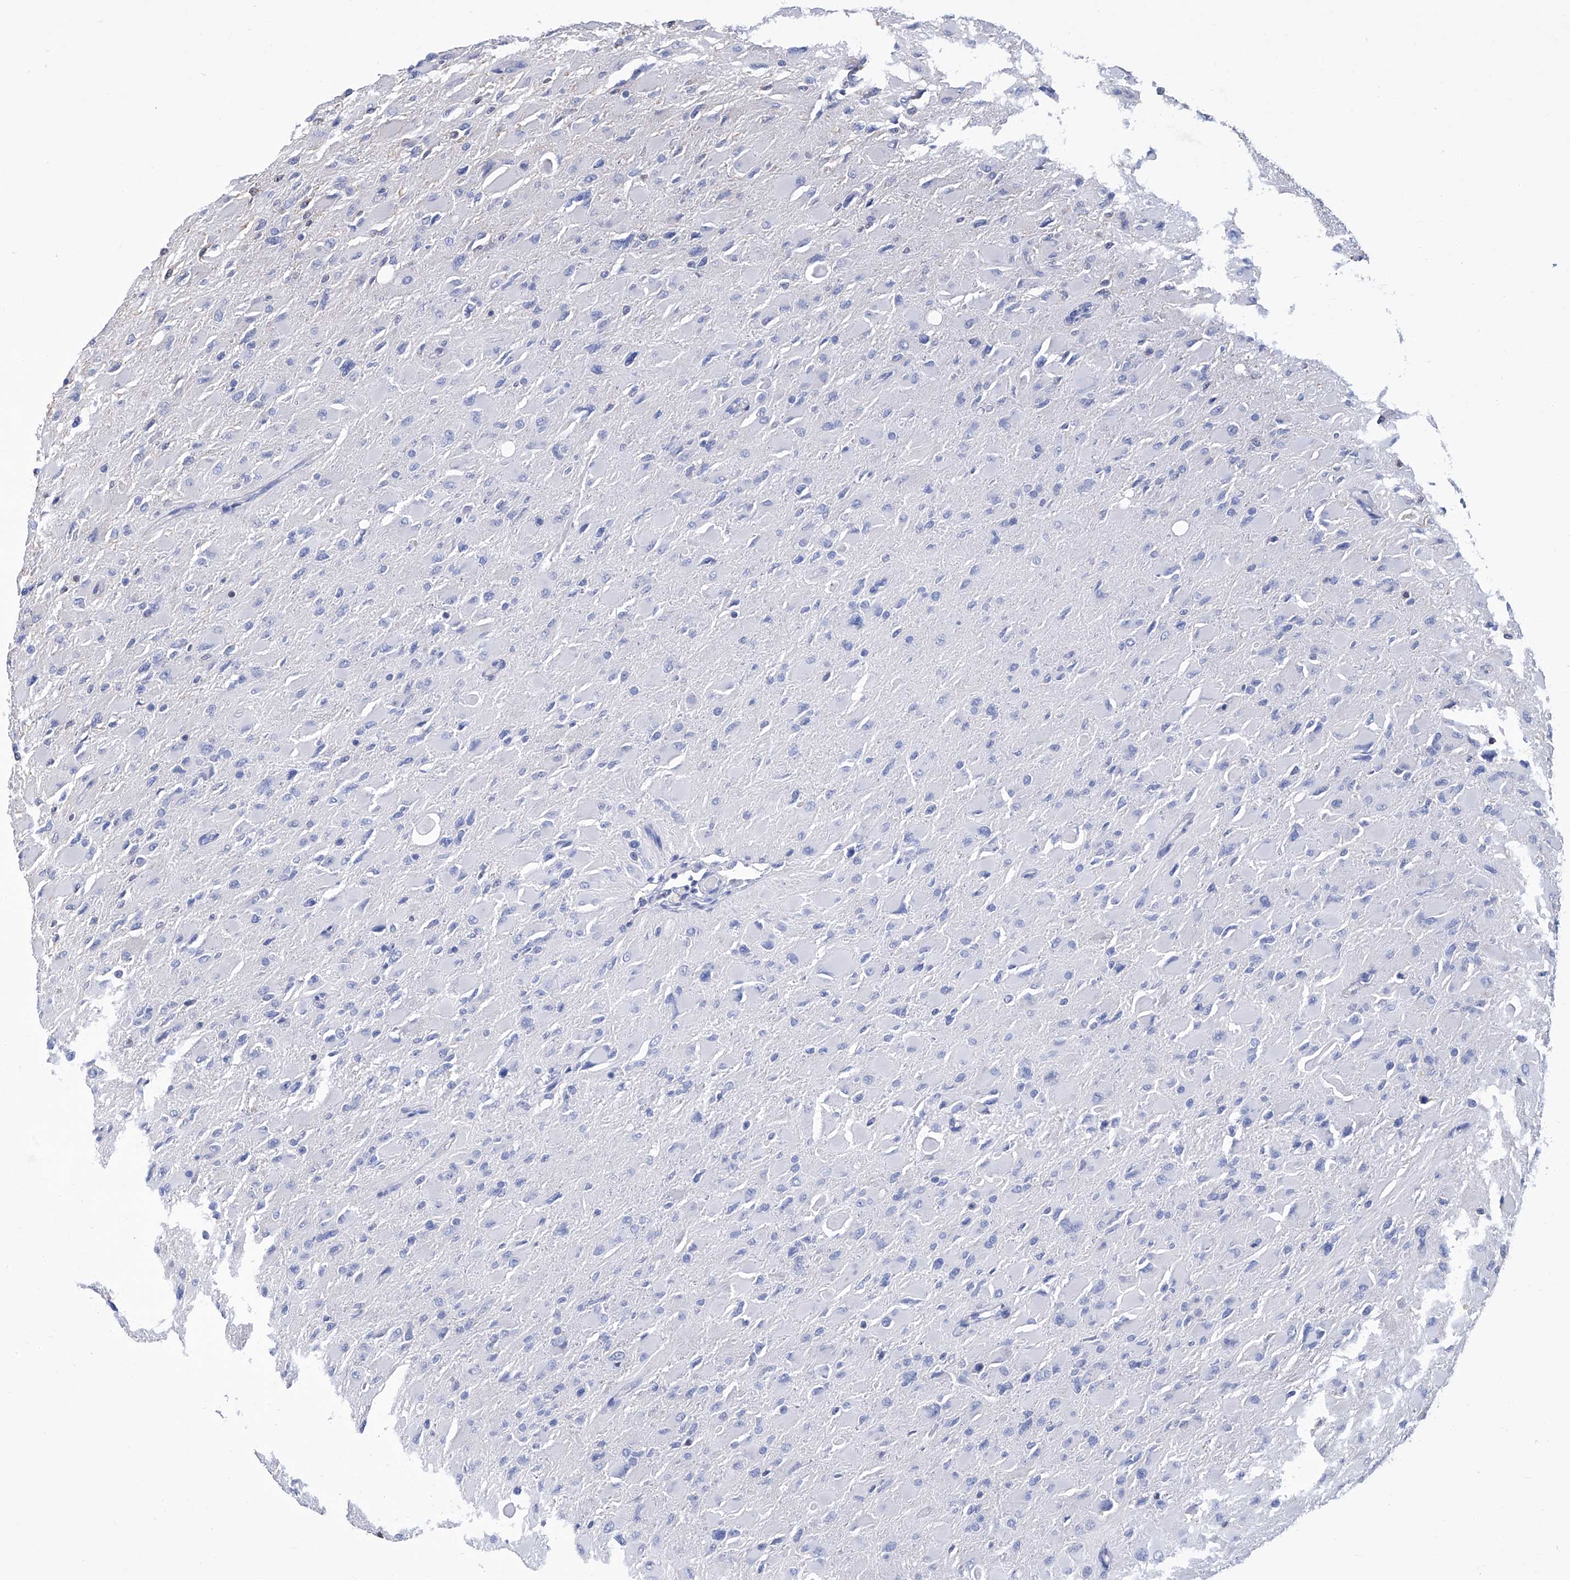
{"staining": {"intensity": "negative", "quantity": "none", "location": "none"}, "tissue": "glioma", "cell_type": "Tumor cells", "image_type": "cancer", "snomed": [{"axis": "morphology", "description": "Glioma, malignant, High grade"}, {"axis": "topography", "description": "Cerebral cortex"}], "caption": "IHC of human glioma reveals no staining in tumor cells.", "gene": "GPT", "patient": {"sex": "female", "age": 36}}